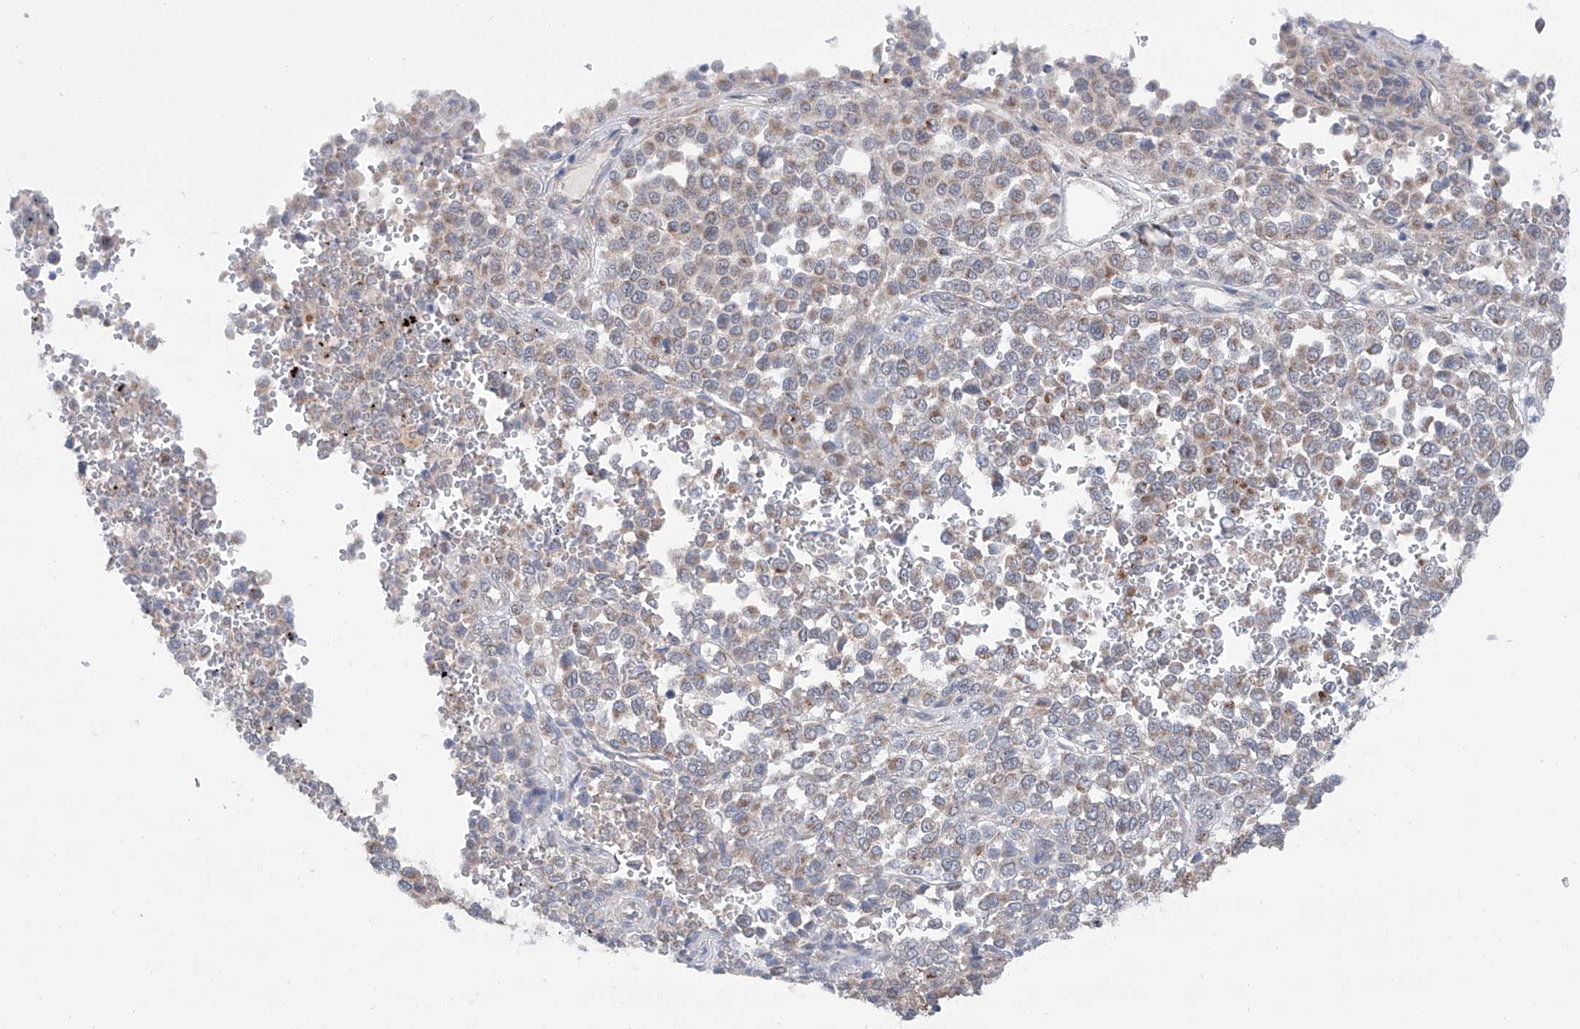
{"staining": {"intensity": "moderate", "quantity": "25%-75%", "location": "cytoplasmic/membranous"}, "tissue": "melanoma", "cell_type": "Tumor cells", "image_type": "cancer", "snomed": [{"axis": "morphology", "description": "Malignant melanoma, Metastatic site"}, {"axis": "topography", "description": "Pancreas"}], "caption": "Immunohistochemistry (DAB (3,3'-diaminobenzidine)) staining of human malignant melanoma (metastatic site) demonstrates moderate cytoplasmic/membranous protein expression in approximately 25%-75% of tumor cells.", "gene": "SIX4", "patient": {"sex": "female", "age": 30}}